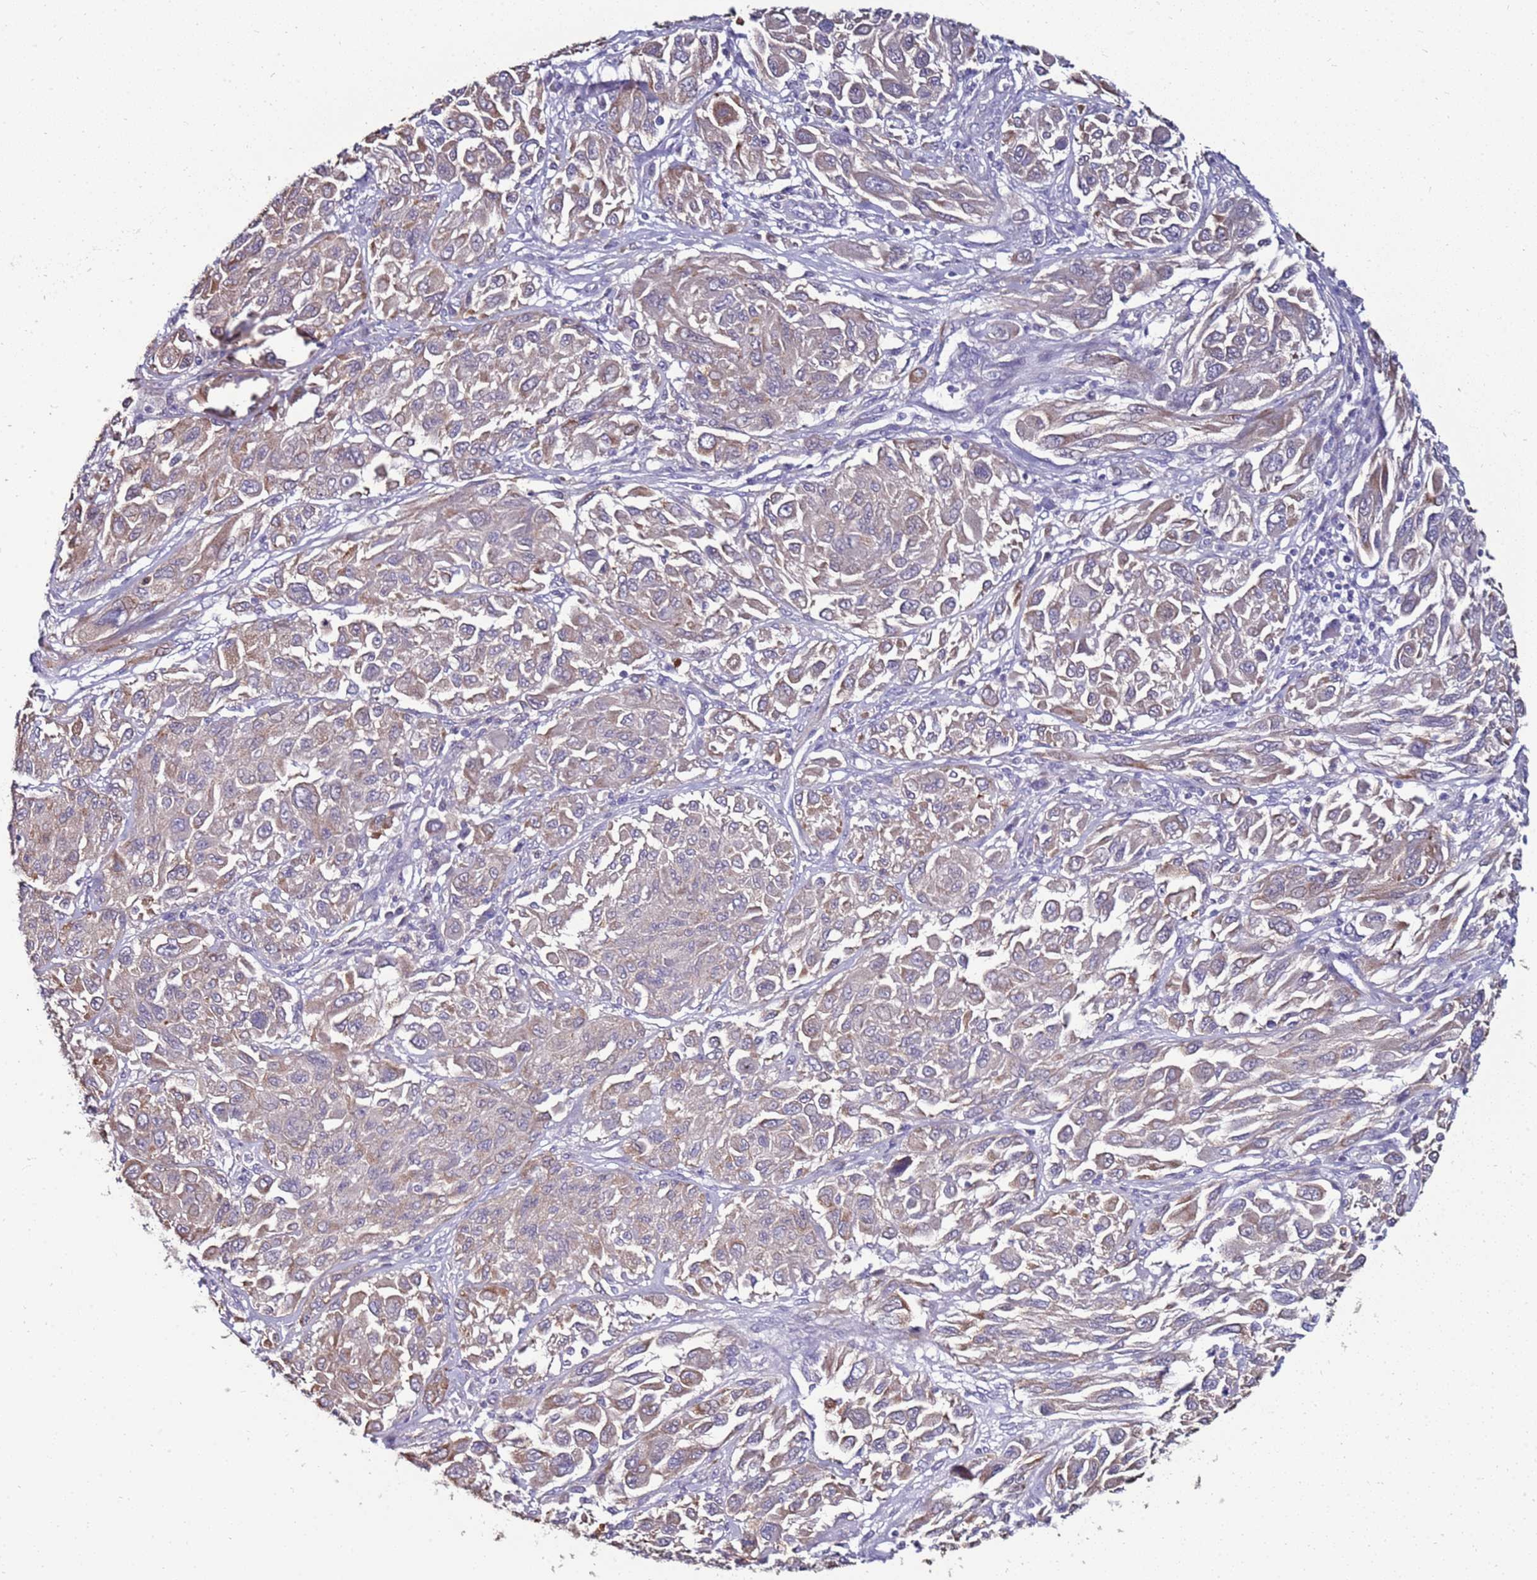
{"staining": {"intensity": "moderate", "quantity": "25%-75%", "location": "cytoplasmic/membranous"}, "tissue": "melanoma", "cell_type": "Tumor cells", "image_type": "cancer", "snomed": [{"axis": "morphology", "description": "Malignant melanoma, NOS"}, {"axis": "topography", "description": "Skin"}], "caption": "Malignant melanoma stained with a brown dye reveals moderate cytoplasmic/membranous positive positivity in about 25%-75% of tumor cells.", "gene": "GPN3", "patient": {"sex": "female", "age": 91}}